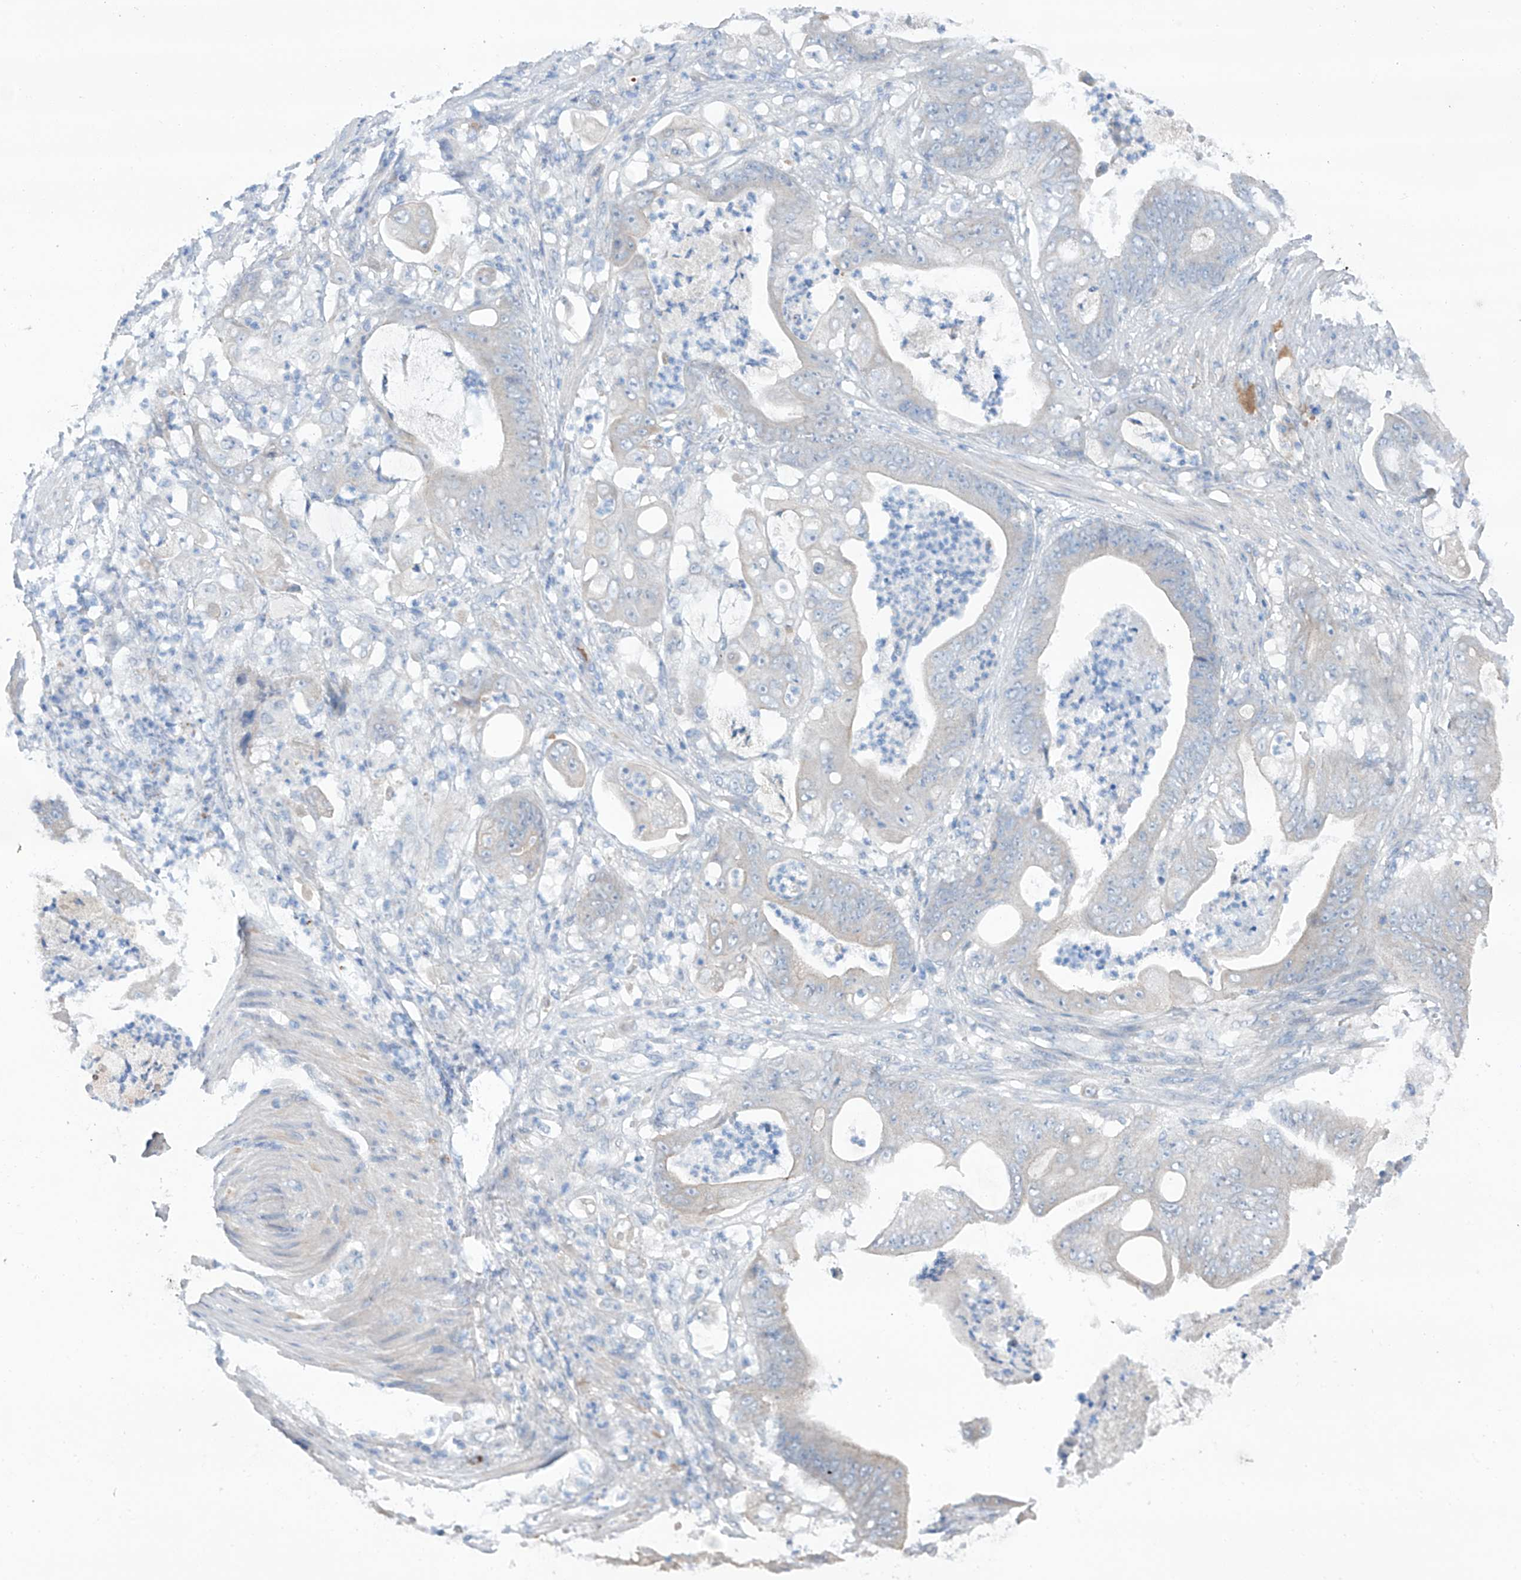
{"staining": {"intensity": "negative", "quantity": "none", "location": "none"}, "tissue": "stomach cancer", "cell_type": "Tumor cells", "image_type": "cancer", "snomed": [{"axis": "morphology", "description": "Adenocarcinoma, NOS"}, {"axis": "topography", "description": "Stomach"}], "caption": "A photomicrograph of stomach cancer (adenocarcinoma) stained for a protein demonstrates no brown staining in tumor cells.", "gene": "SIX4", "patient": {"sex": "female", "age": 73}}